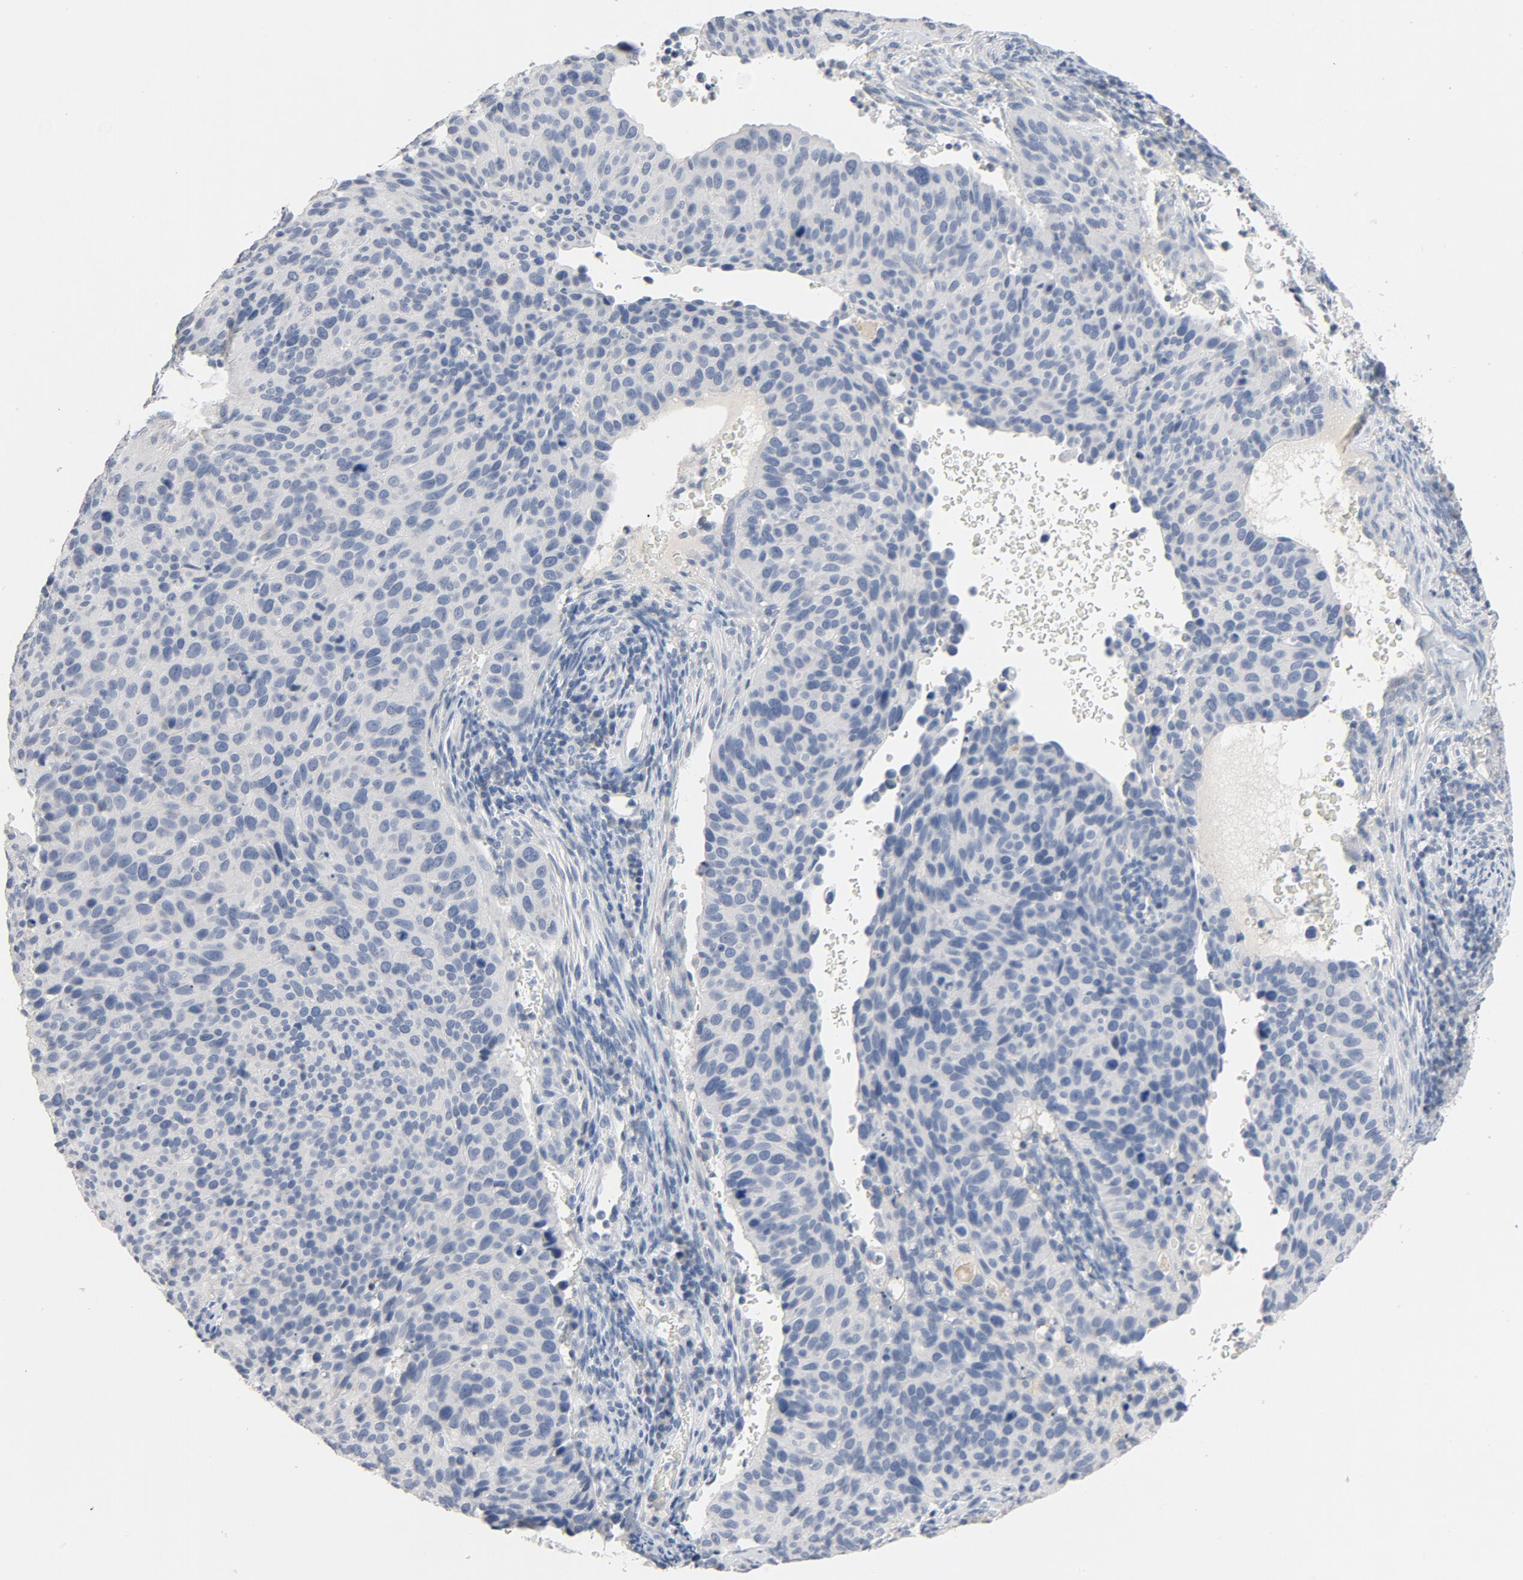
{"staining": {"intensity": "negative", "quantity": "none", "location": "none"}, "tissue": "cervical cancer", "cell_type": "Tumor cells", "image_type": "cancer", "snomed": [{"axis": "morphology", "description": "Adenocarcinoma, NOS"}, {"axis": "topography", "description": "Cervix"}], "caption": "Cervical adenocarcinoma stained for a protein using immunohistochemistry (IHC) reveals no positivity tumor cells.", "gene": "ZCCHC13", "patient": {"sex": "female", "age": 29}}